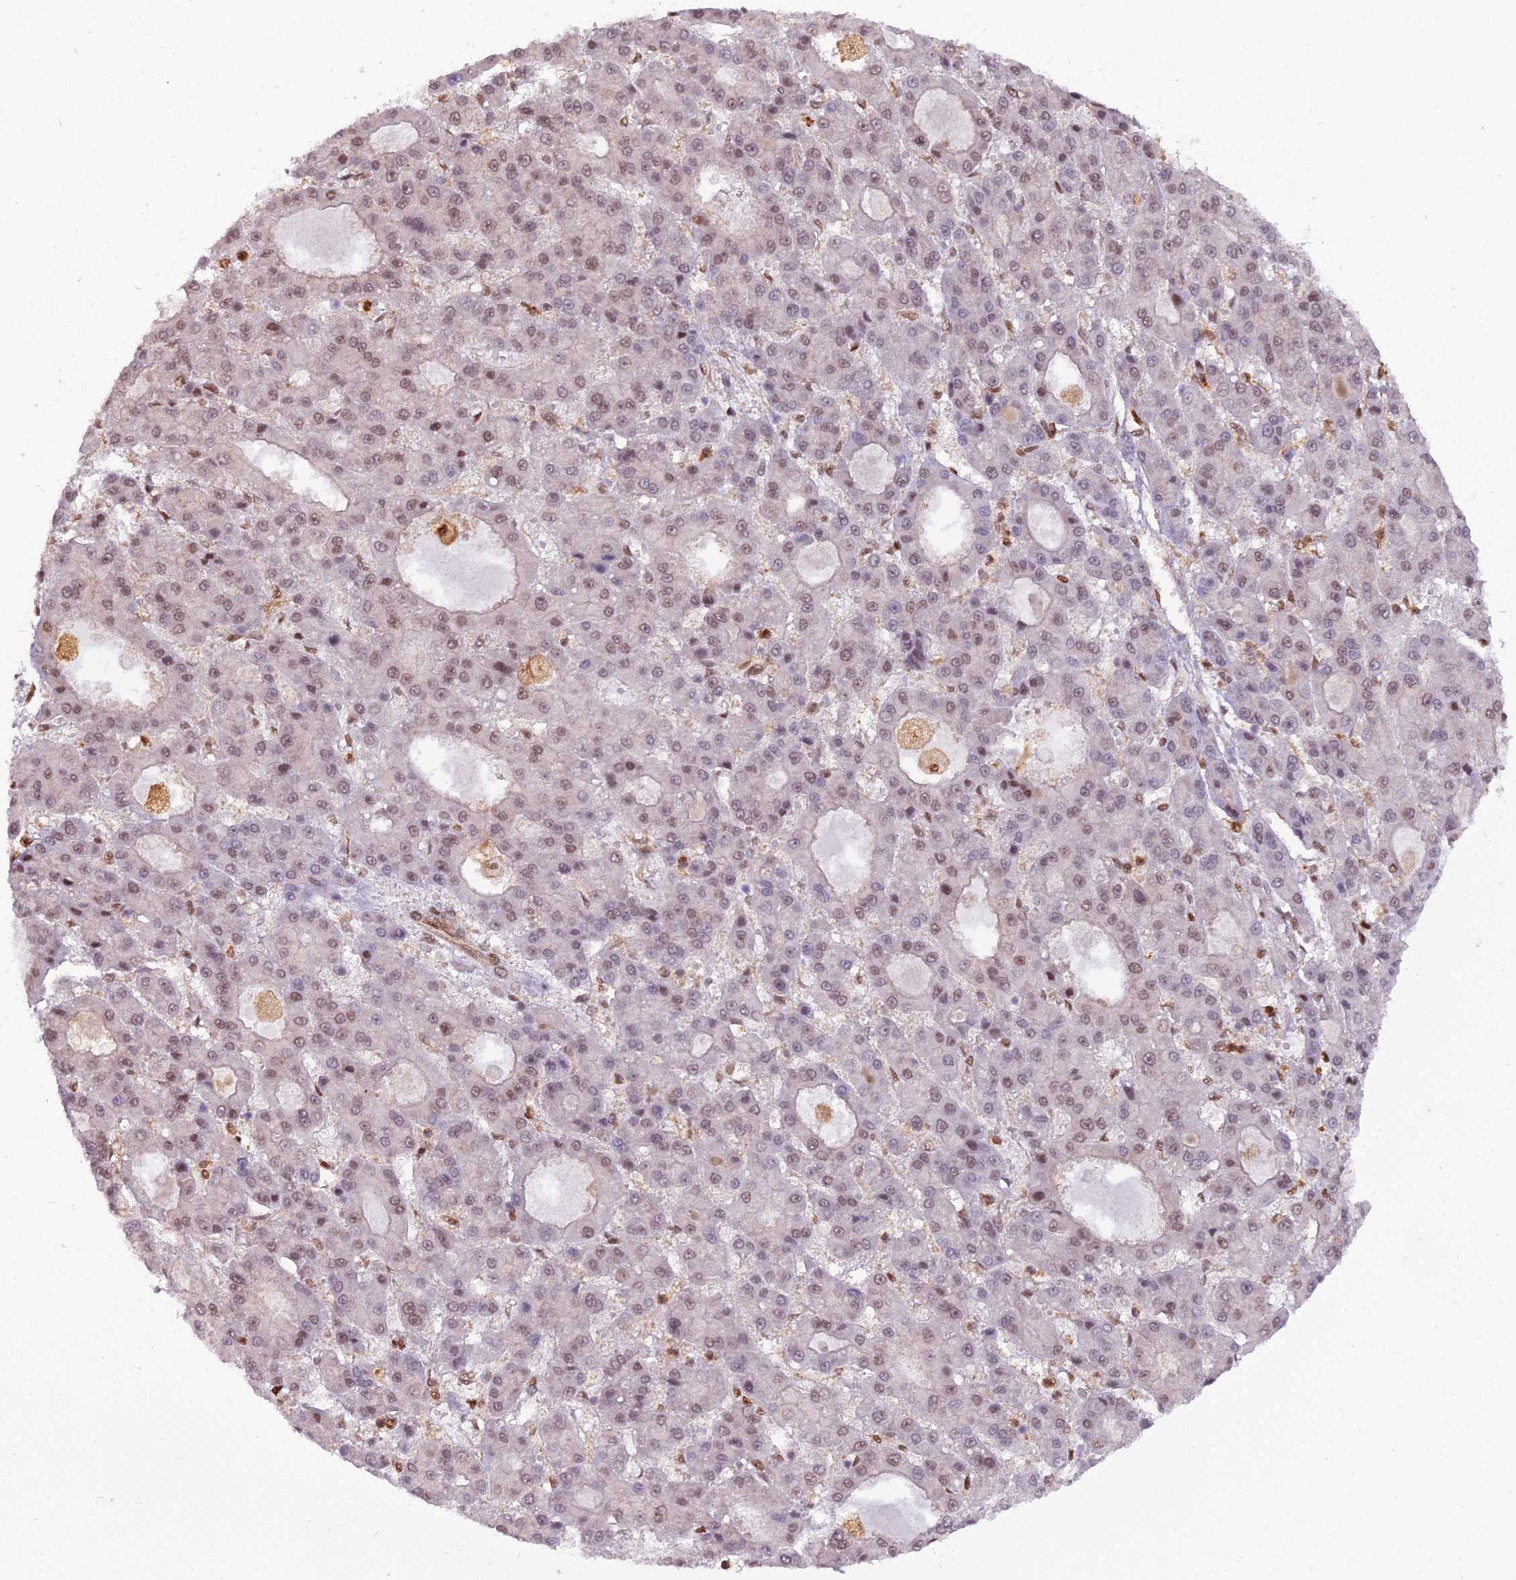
{"staining": {"intensity": "moderate", "quantity": "25%-75%", "location": "nuclear"}, "tissue": "liver cancer", "cell_type": "Tumor cells", "image_type": "cancer", "snomed": [{"axis": "morphology", "description": "Carcinoma, Hepatocellular, NOS"}, {"axis": "topography", "description": "Liver"}], "caption": "A brown stain labels moderate nuclear positivity of a protein in liver cancer (hepatocellular carcinoma) tumor cells.", "gene": "NPEPL1", "patient": {"sex": "male", "age": 70}}